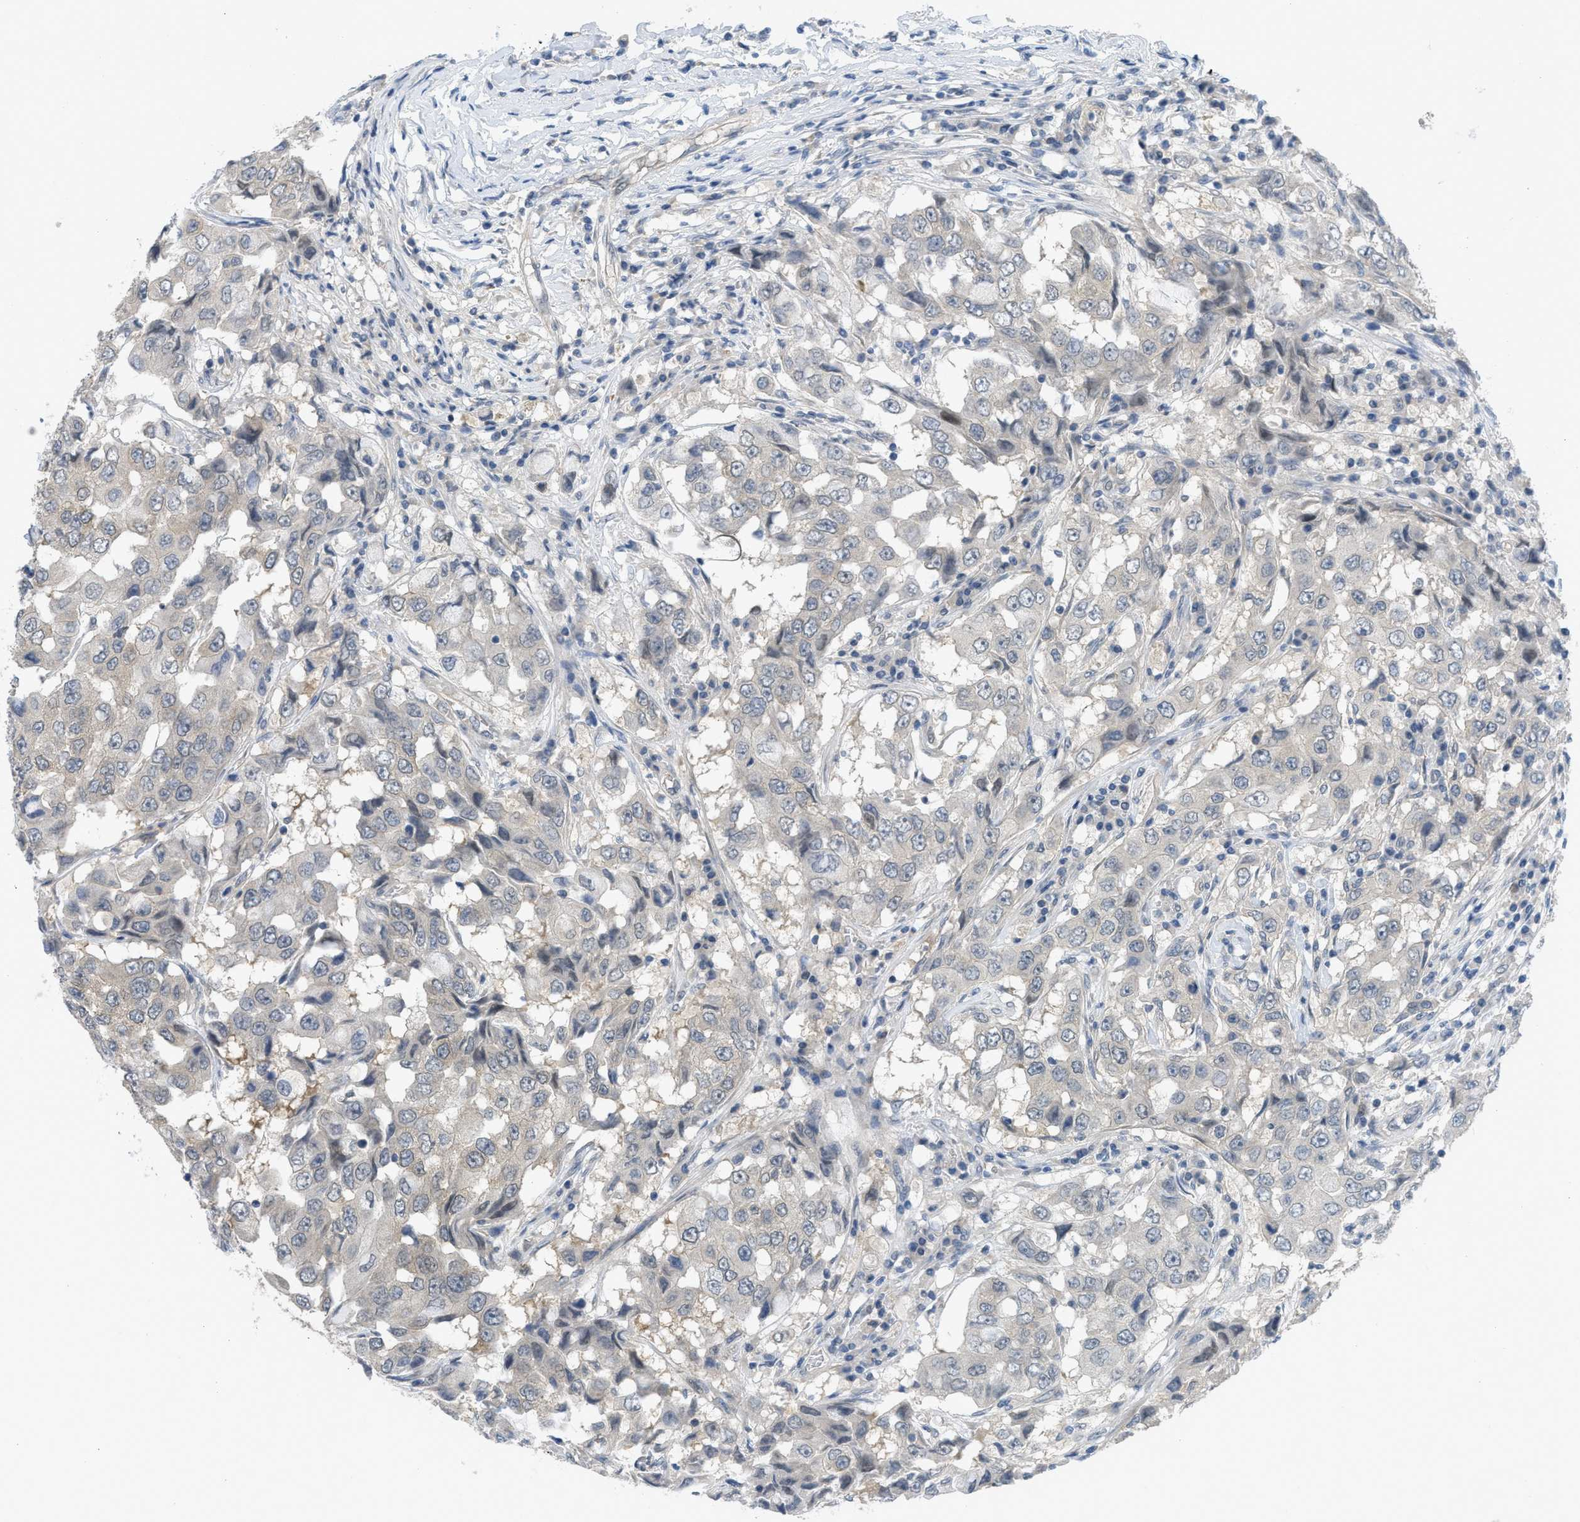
{"staining": {"intensity": "negative", "quantity": "none", "location": "none"}, "tissue": "breast cancer", "cell_type": "Tumor cells", "image_type": "cancer", "snomed": [{"axis": "morphology", "description": "Duct carcinoma"}, {"axis": "topography", "description": "Breast"}], "caption": "A photomicrograph of human invasive ductal carcinoma (breast) is negative for staining in tumor cells.", "gene": "TNFAIP1", "patient": {"sex": "female", "age": 27}}